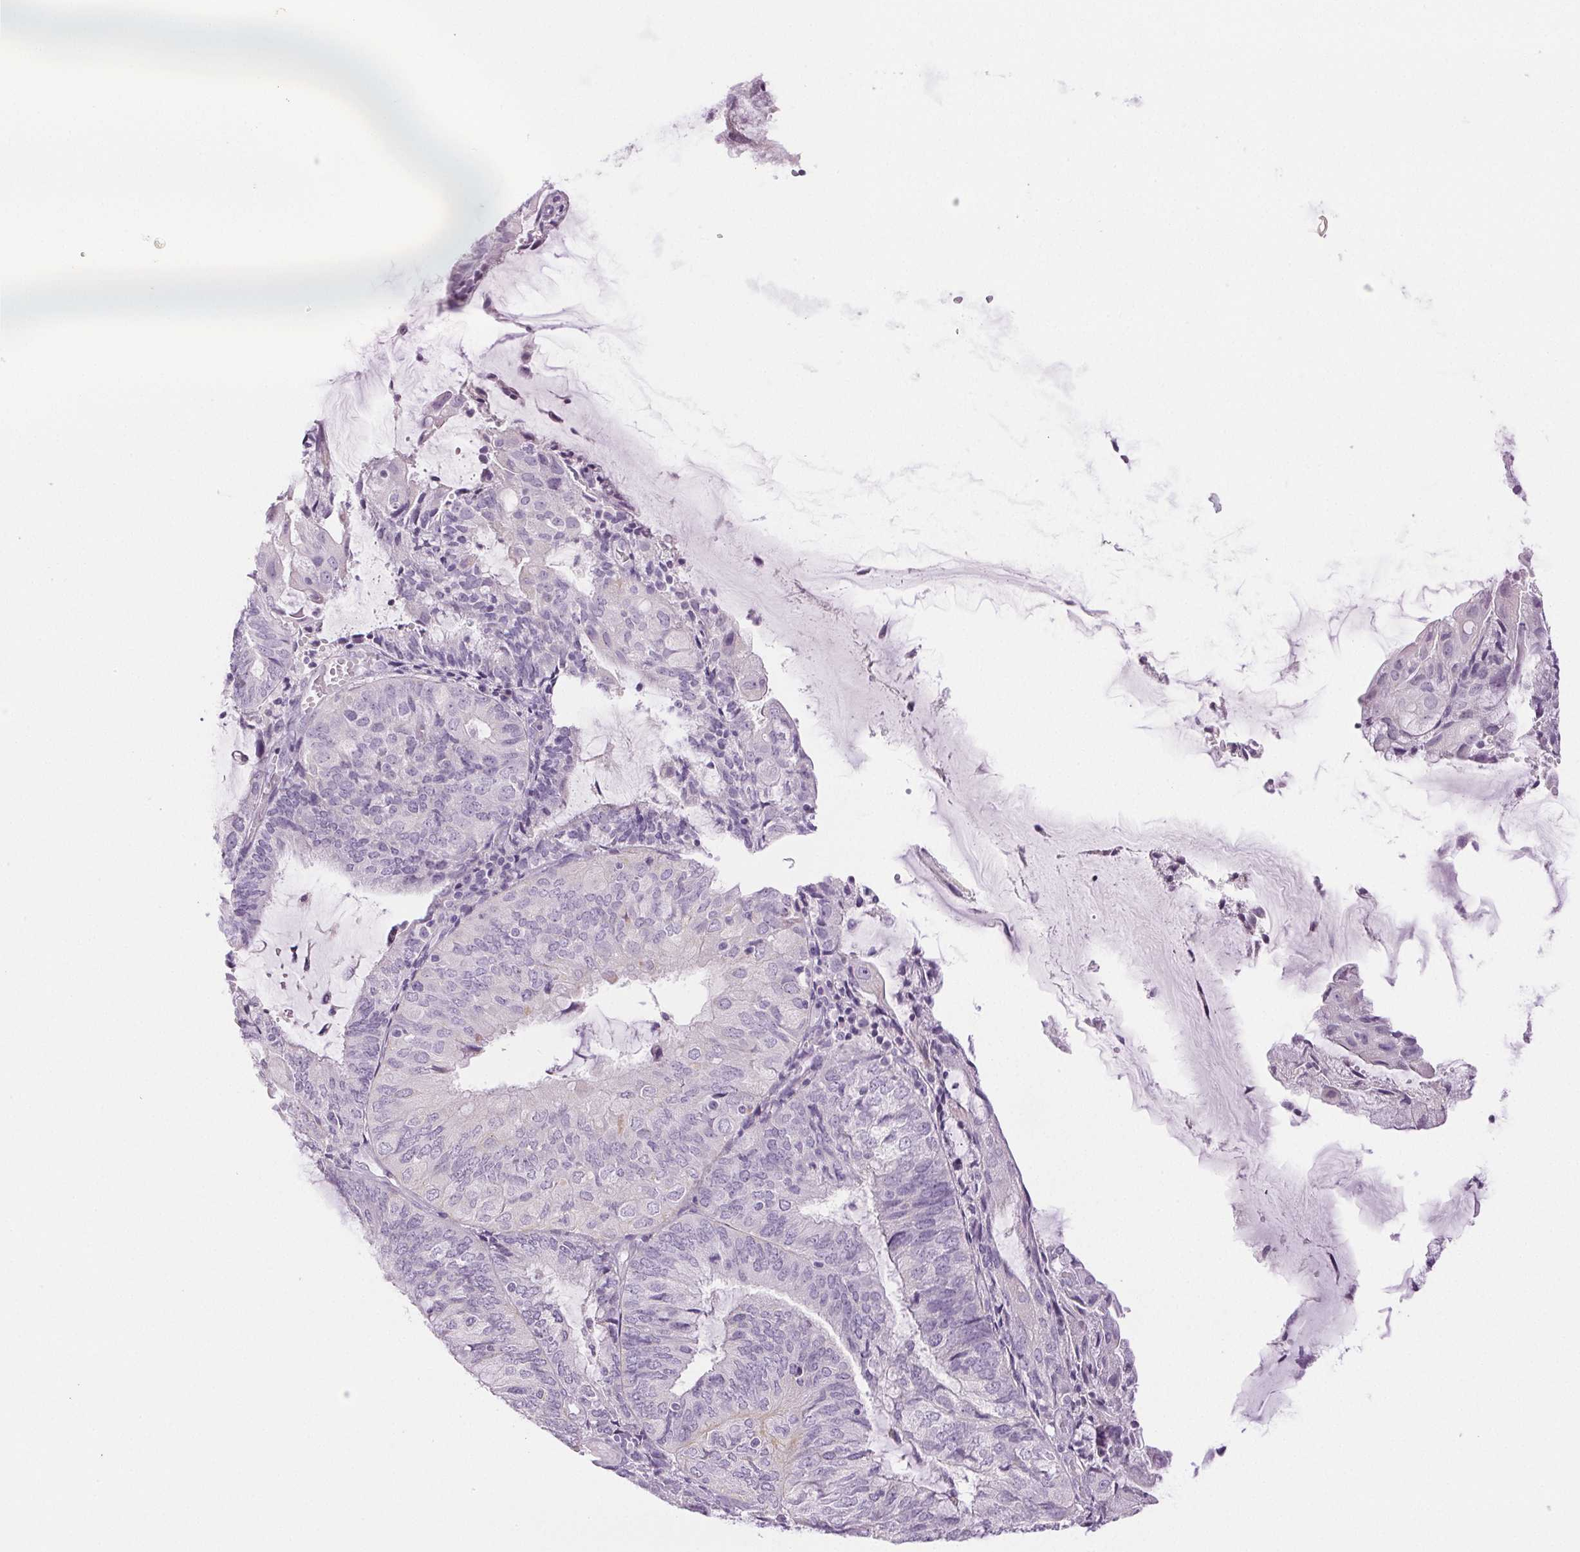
{"staining": {"intensity": "negative", "quantity": "none", "location": "none"}, "tissue": "endometrial cancer", "cell_type": "Tumor cells", "image_type": "cancer", "snomed": [{"axis": "morphology", "description": "Adenocarcinoma, NOS"}, {"axis": "topography", "description": "Endometrium"}], "caption": "Tumor cells show no significant positivity in endometrial adenocarcinoma. Nuclei are stained in blue.", "gene": "SLC5A2", "patient": {"sex": "female", "age": 81}}